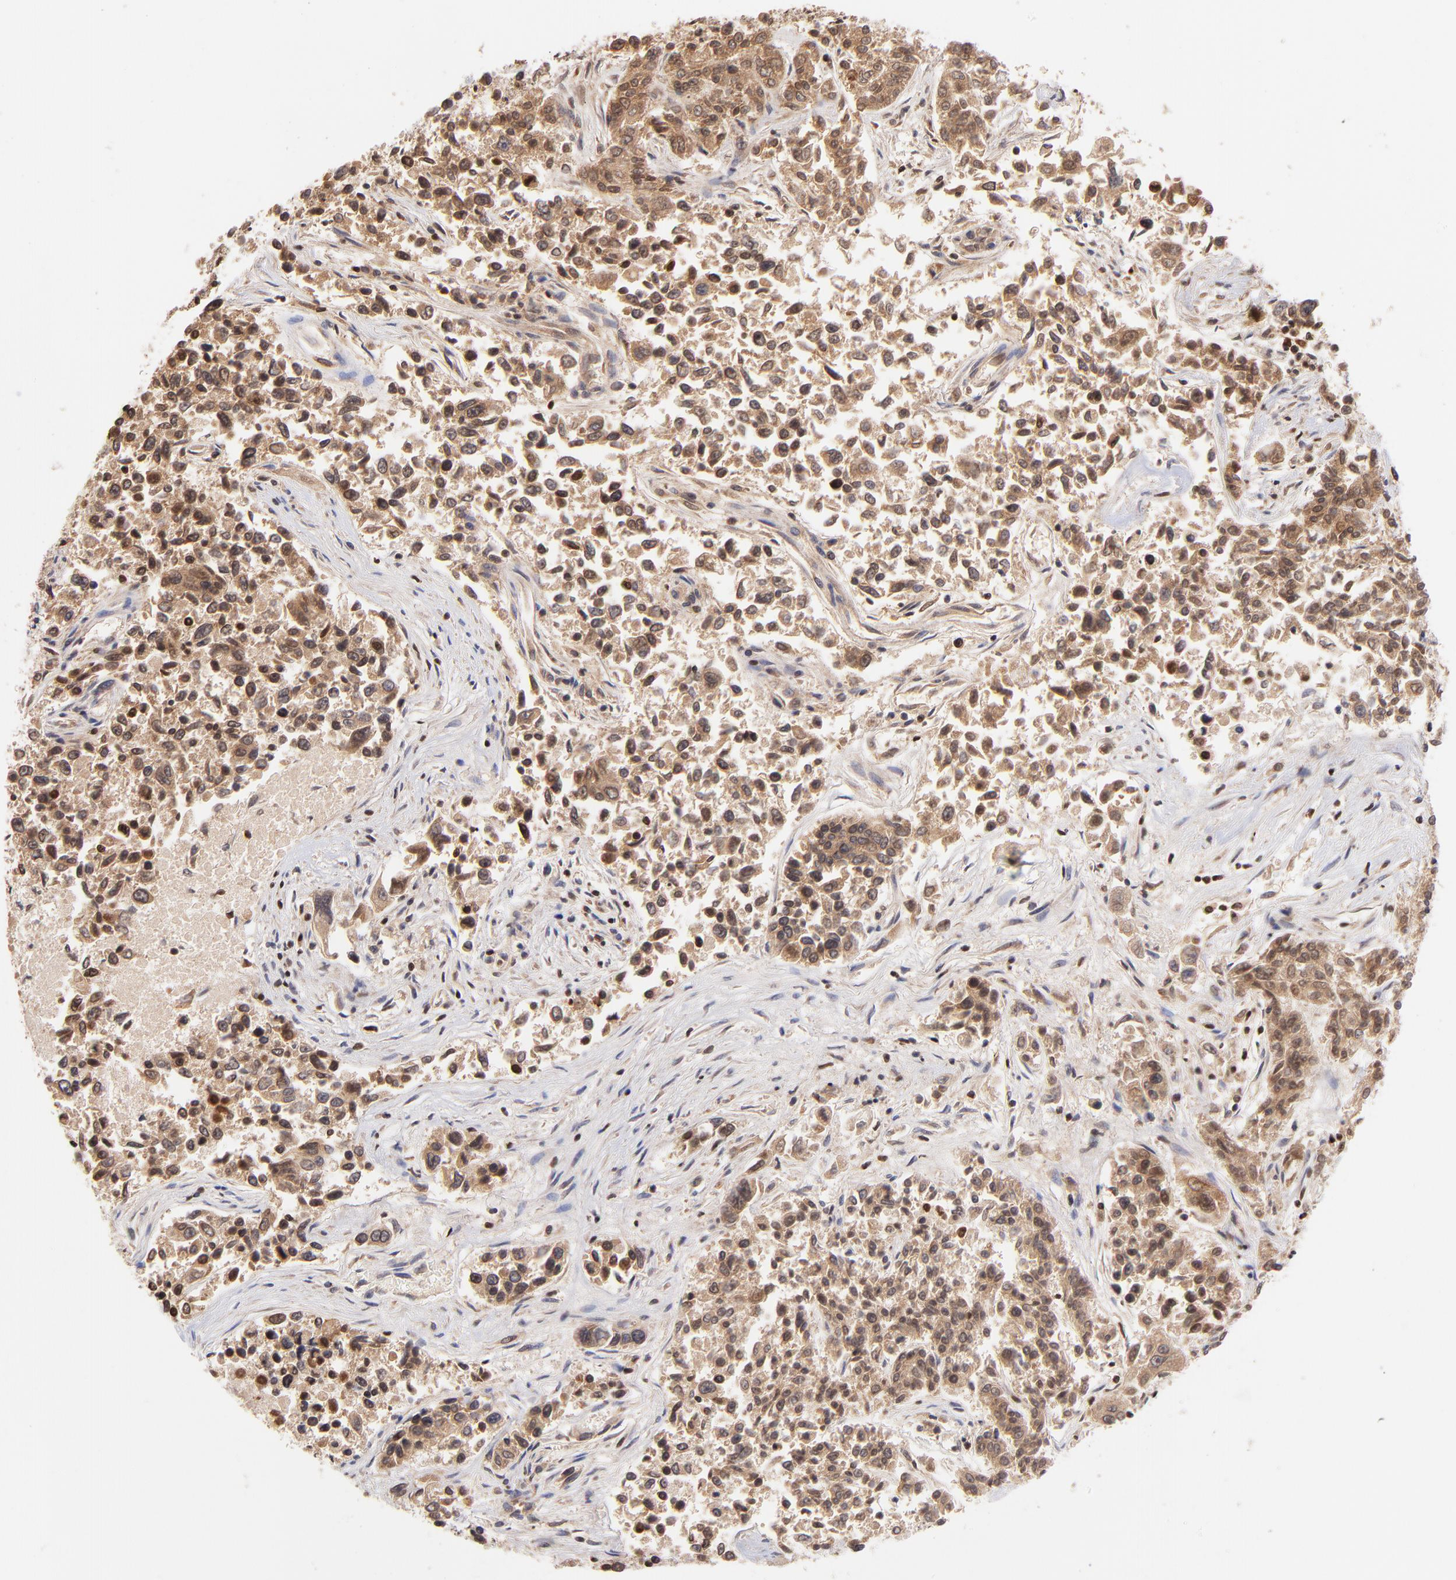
{"staining": {"intensity": "moderate", "quantity": ">75%", "location": "cytoplasmic/membranous,nuclear"}, "tissue": "lung cancer", "cell_type": "Tumor cells", "image_type": "cancer", "snomed": [{"axis": "morphology", "description": "Adenocarcinoma, NOS"}, {"axis": "topography", "description": "Lung"}], "caption": "Lung cancer (adenocarcinoma) tissue demonstrates moderate cytoplasmic/membranous and nuclear positivity in approximately >75% of tumor cells", "gene": "WDR25", "patient": {"sex": "male", "age": 84}}